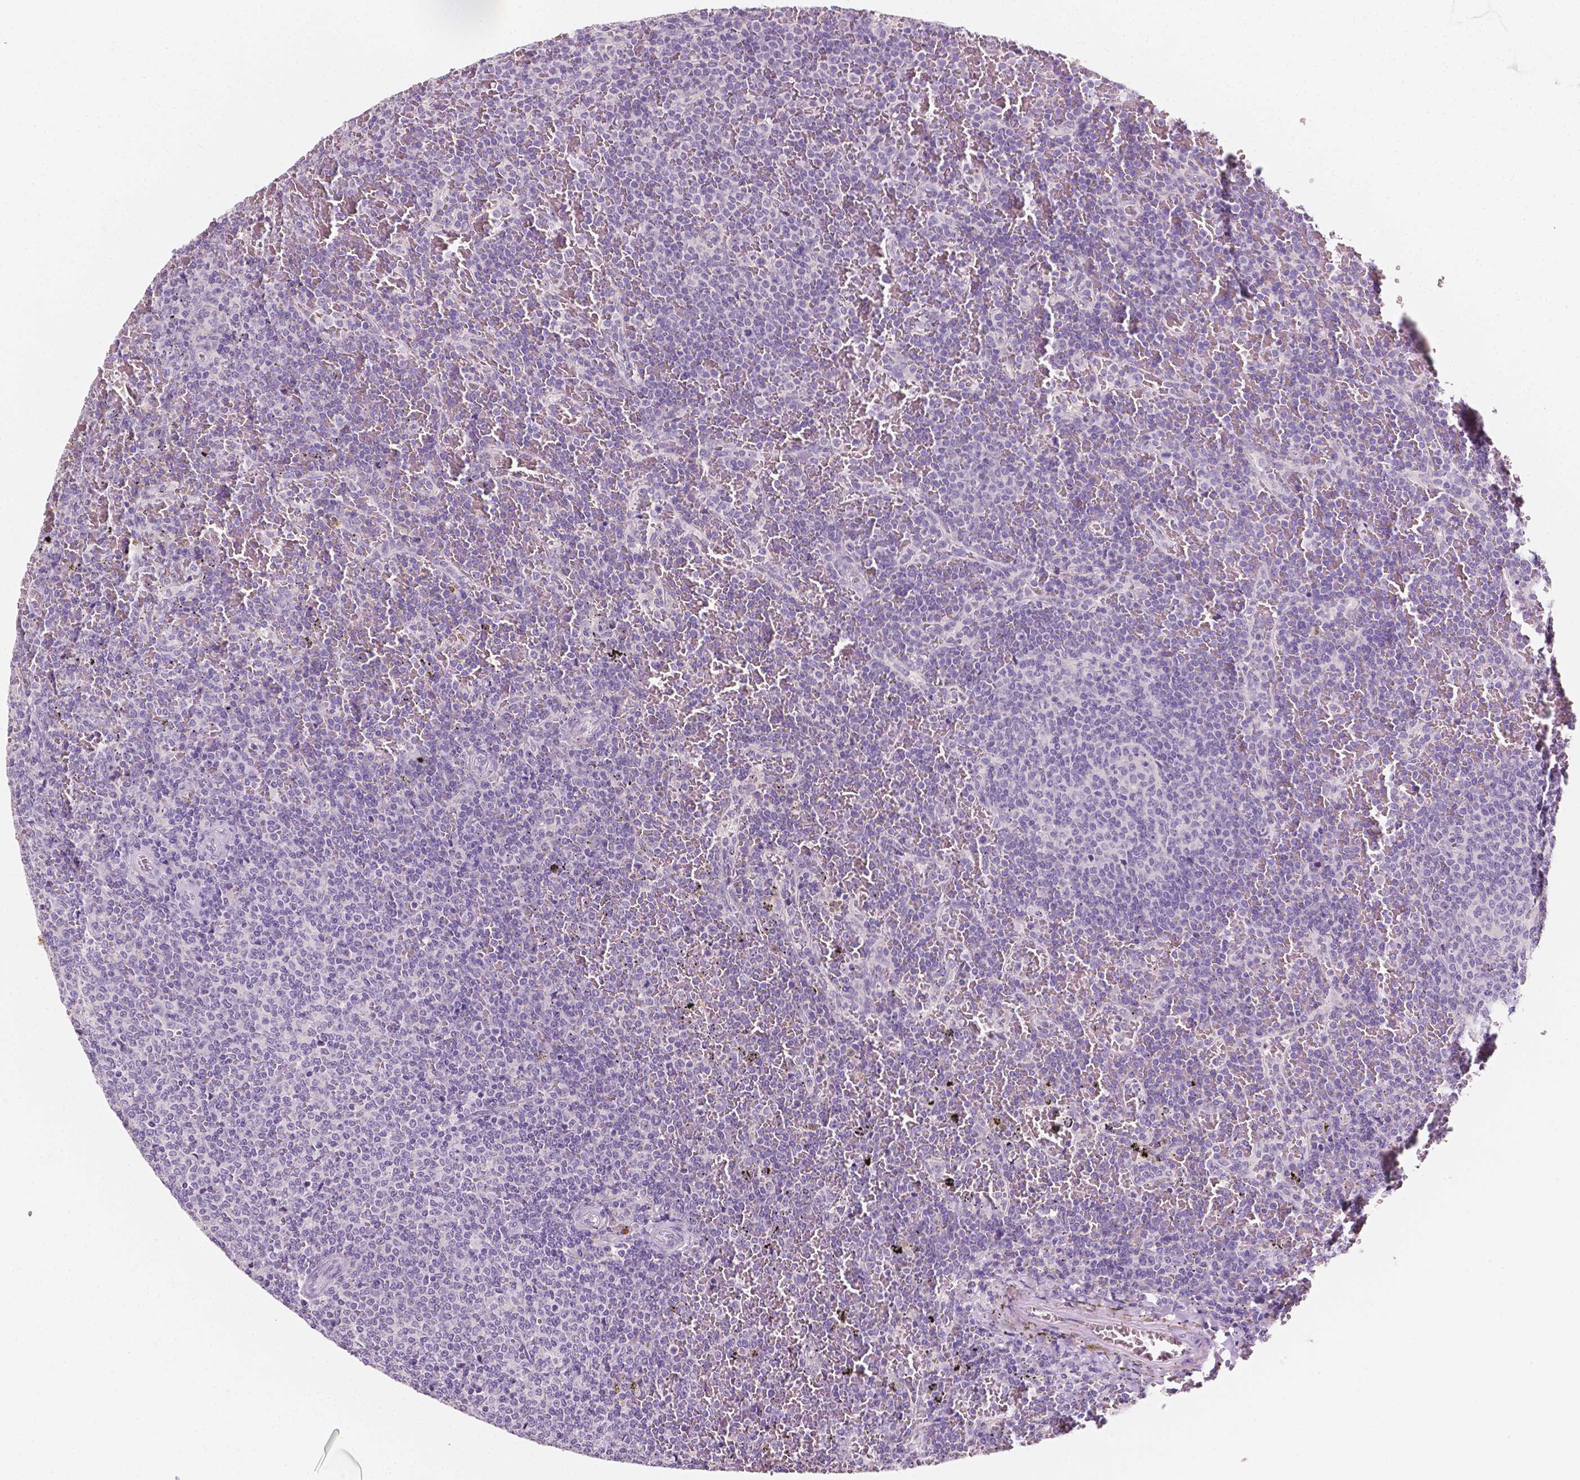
{"staining": {"intensity": "negative", "quantity": "none", "location": "none"}, "tissue": "lymphoma", "cell_type": "Tumor cells", "image_type": "cancer", "snomed": [{"axis": "morphology", "description": "Malignant lymphoma, non-Hodgkin's type, Low grade"}, {"axis": "topography", "description": "Spleen"}], "caption": "A photomicrograph of lymphoma stained for a protein demonstrates no brown staining in tumor cells.", "gene": "TAL1", "patient": {"sex": "female", "age": 77}}